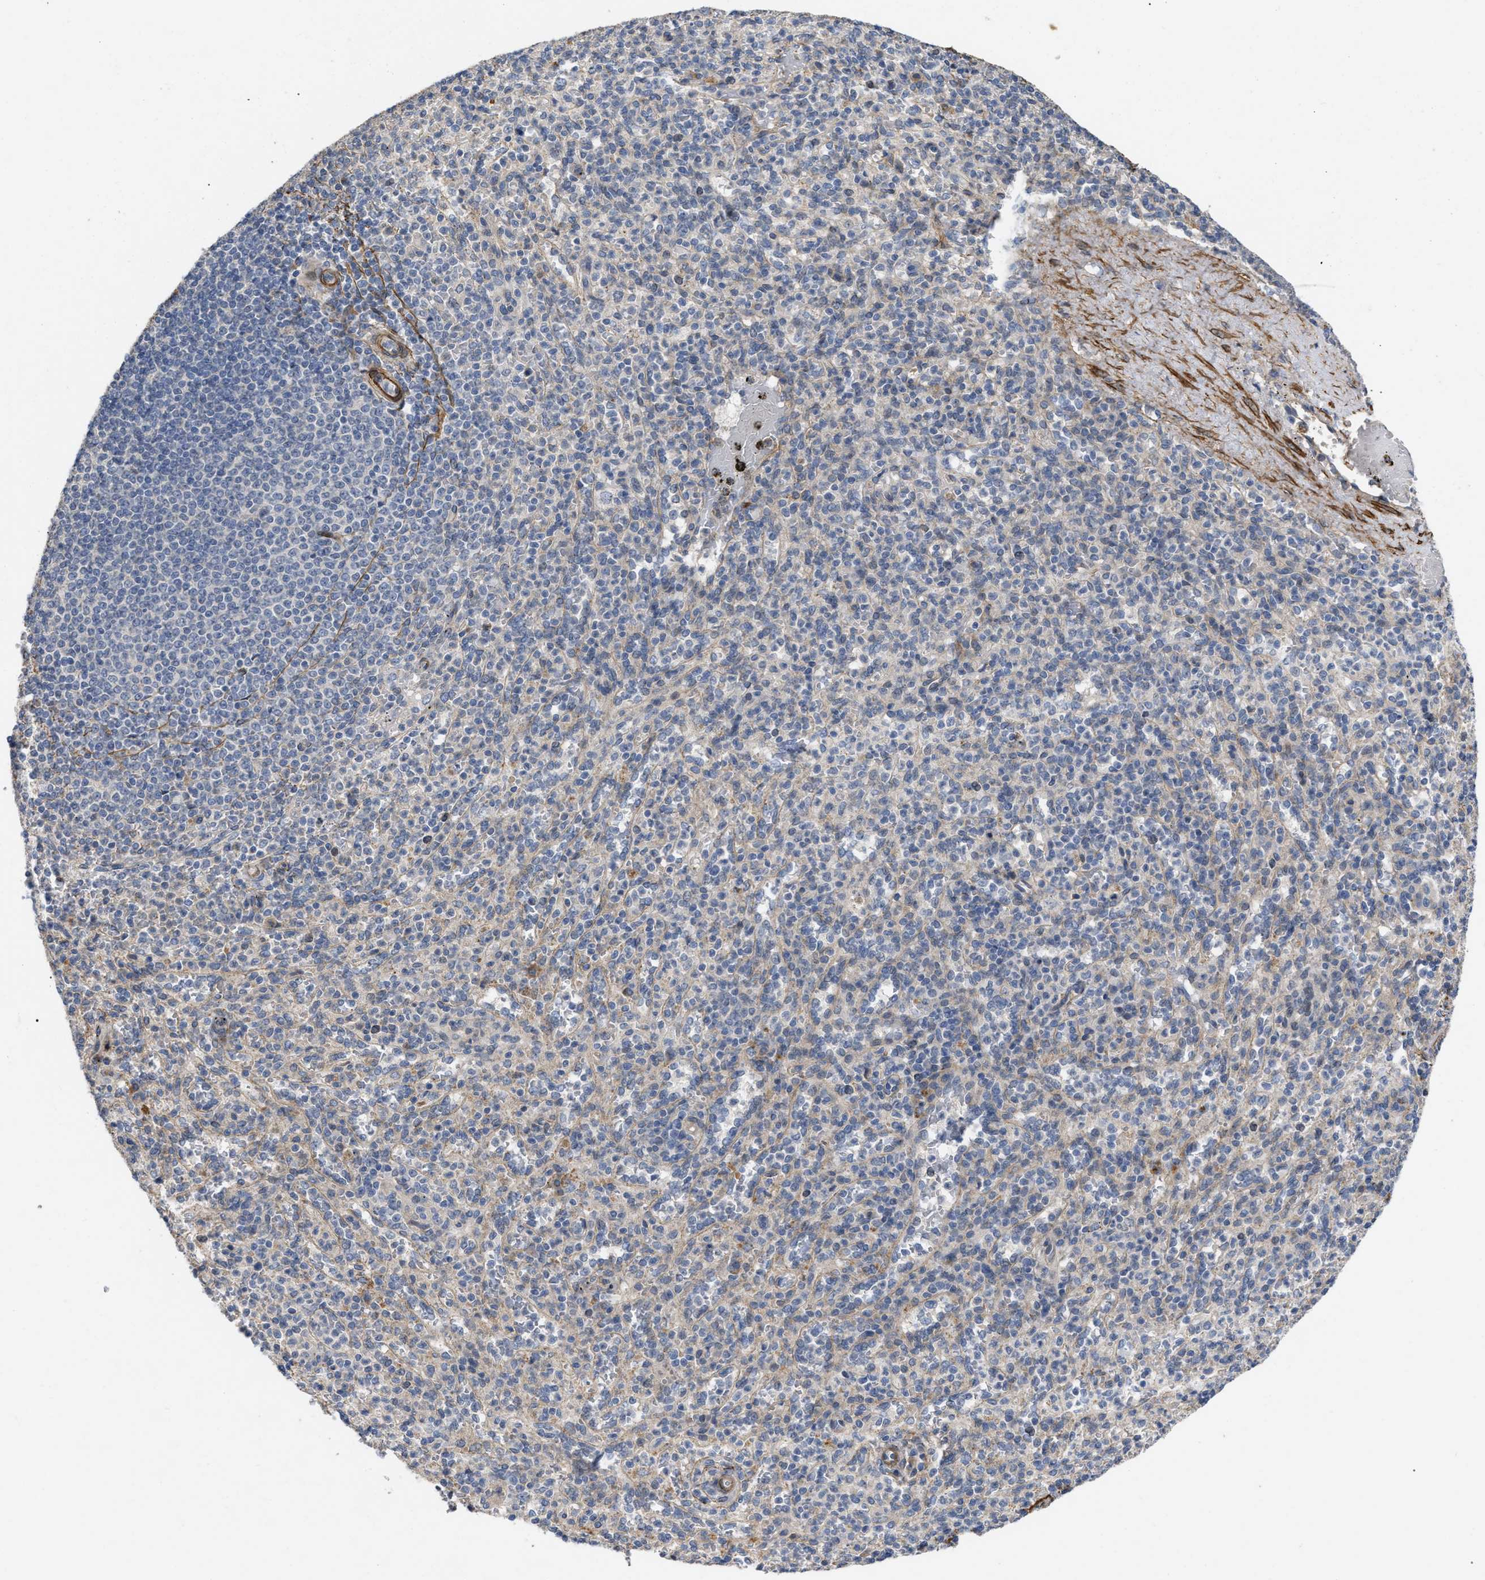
{"staining": {"intensity": "negative", "quantity": "none", "location": "none"}, "tissue": "spleen", "cell_type": "Cells in red pulp", "image_type": "normal", "snomed": [{"axis": "morphology", "description": "Normal tissue, NOS"}, {"axis": "topography", "description": "Spleen"}], "caption": "Immunohistochemistry histopathology image of benign spleen stained for a protein (brown), which displays no positivity in cells in red pulp. (DAB immunohistochemistry with hematoxylin counter stain).", "gene": "ST6GALNAC6", "patient": {"sex": "male", "age": 36}}